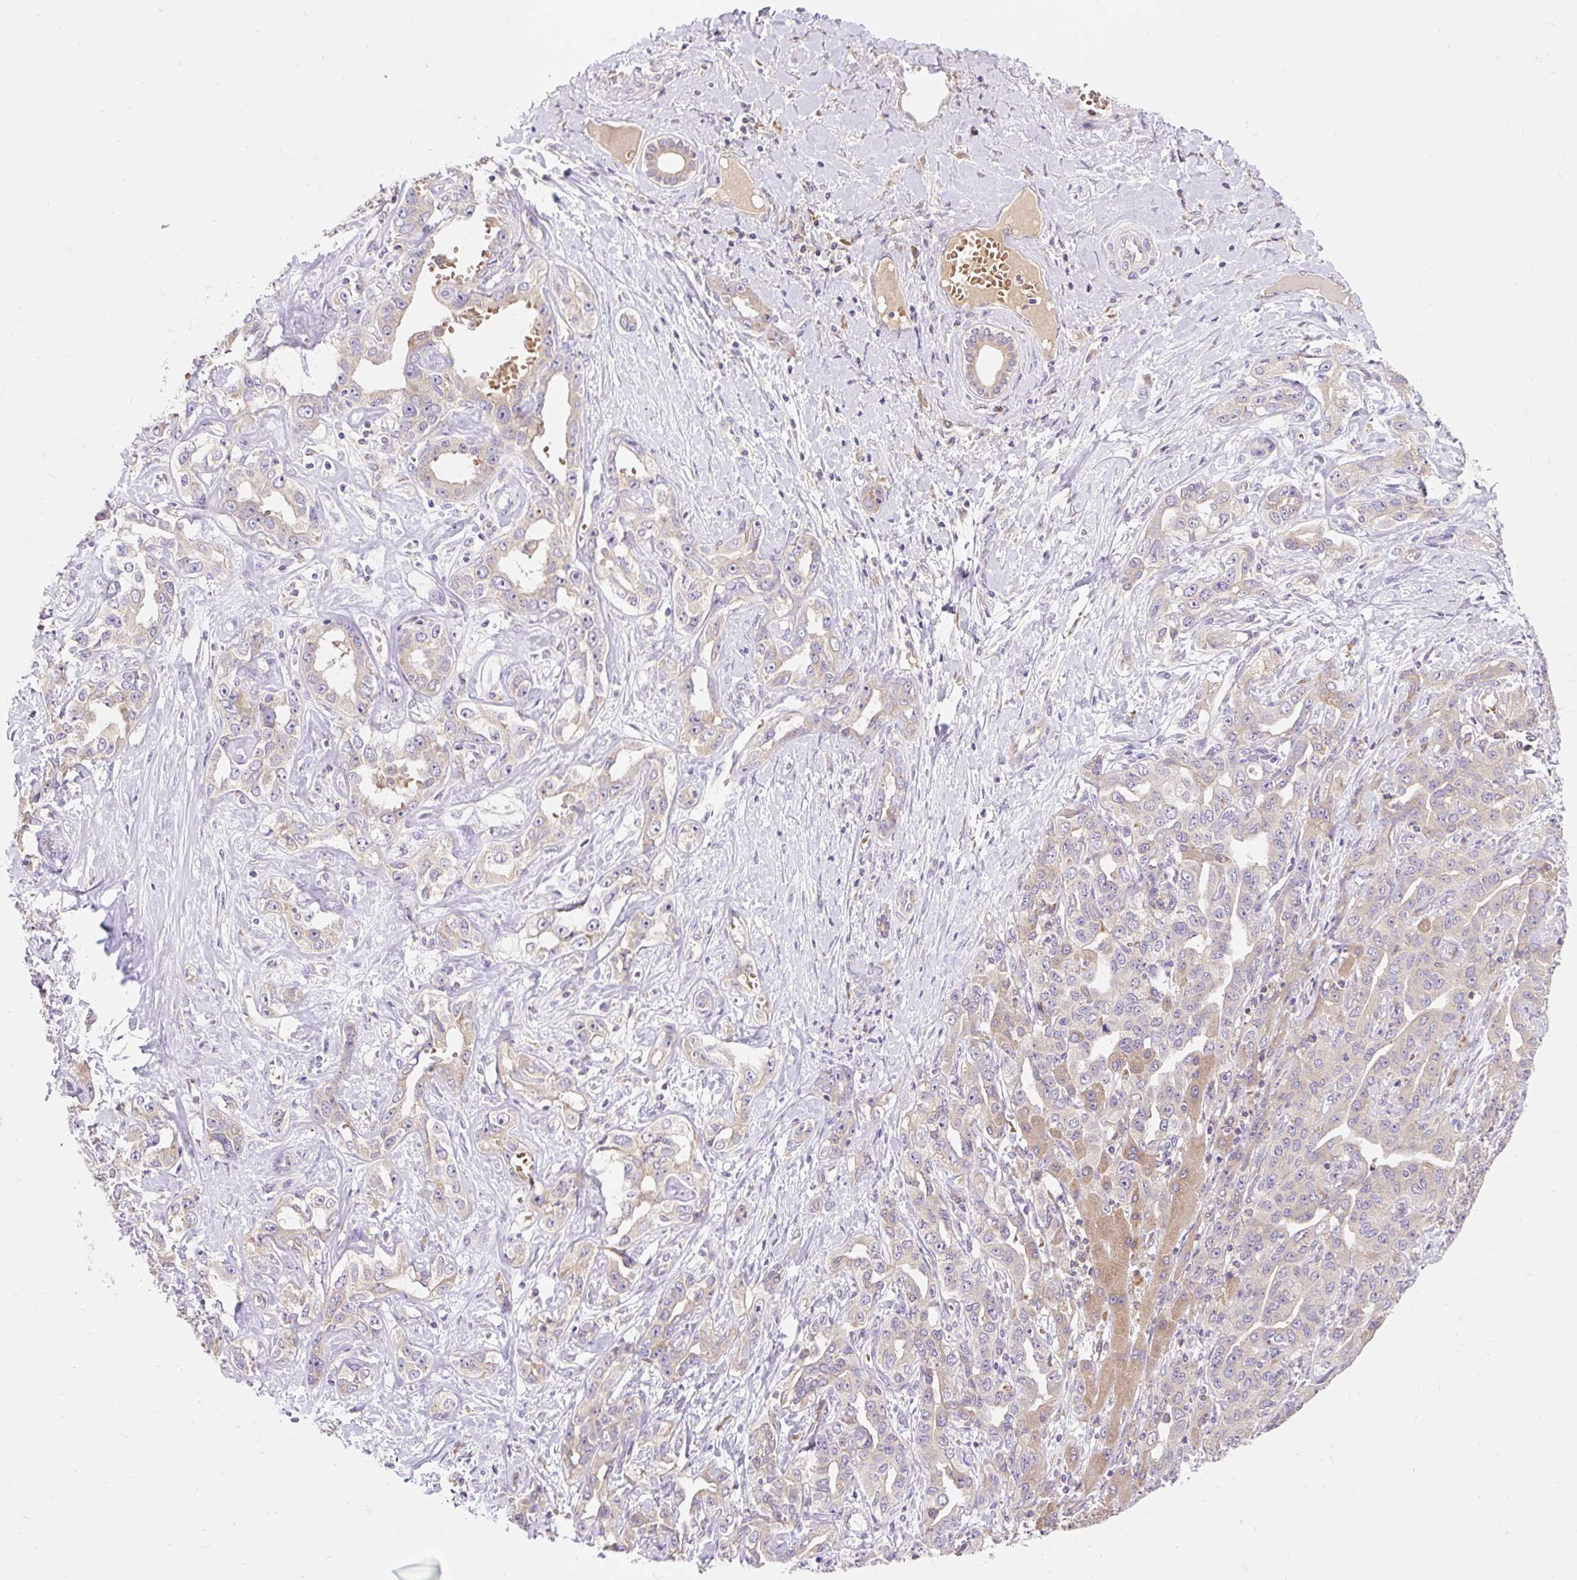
{"staining": {"intensity": "negative", "quantity": "none", "location": "none"}, "tissue": "liver cancer", "cell_type": "Tumor cells", "image_type": "cancer", "snomed": [{"axis": "morphology", "description": "Cholangiocarcinoma"}, {"axis": "topography", "description": "Liver"}], "caption": "IHC of liver cancer (cholangiocarcinoma) displays no positivity in tumor cells. (Brightfield microscopy of DAB (3,3'-diaminobenzidine) immunohistochemistry at high magnification).", "gene": "SEC63", "patient": {"sex": "male", "age": 59}}